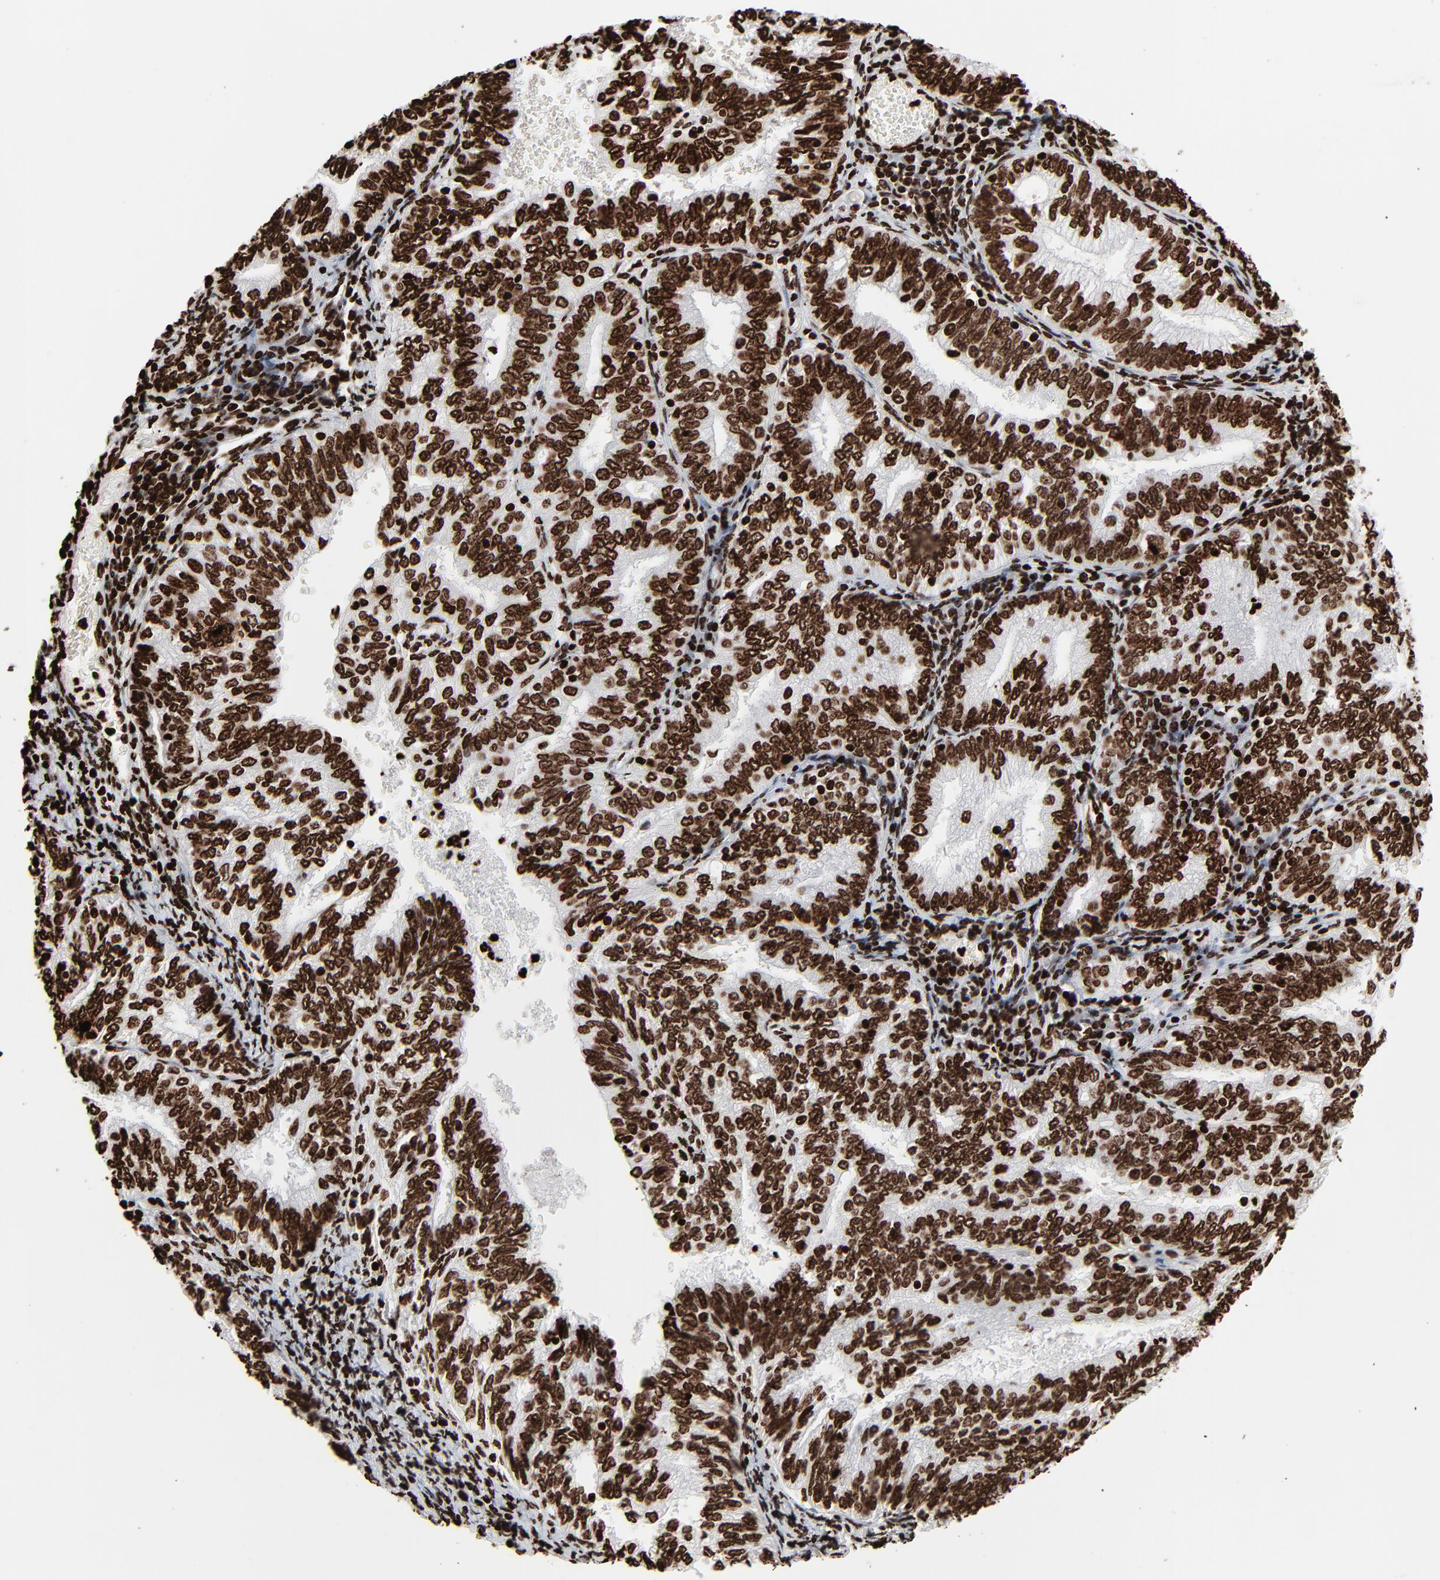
{"staining": {"intensity": "strong", "quantity": ">75%", "location": "nuclear"}, "tissue": "endometrial cancer", "cell_type": "Tumor cells", "image_type": "cancer", "snomed": [{"axis": "morphology", "description": "Adenocarcinoma, NOS"}, {"axis": "topography", "description": "Endometrium"}], "caption": "Human endometrial adenocarcinoma stained for a protein (brown) demonstrates strong nuclear positive expression in approximately >75% of tumor cells.", "gene": "H3-4", "patient": {"sex": "female", "age": 69}}